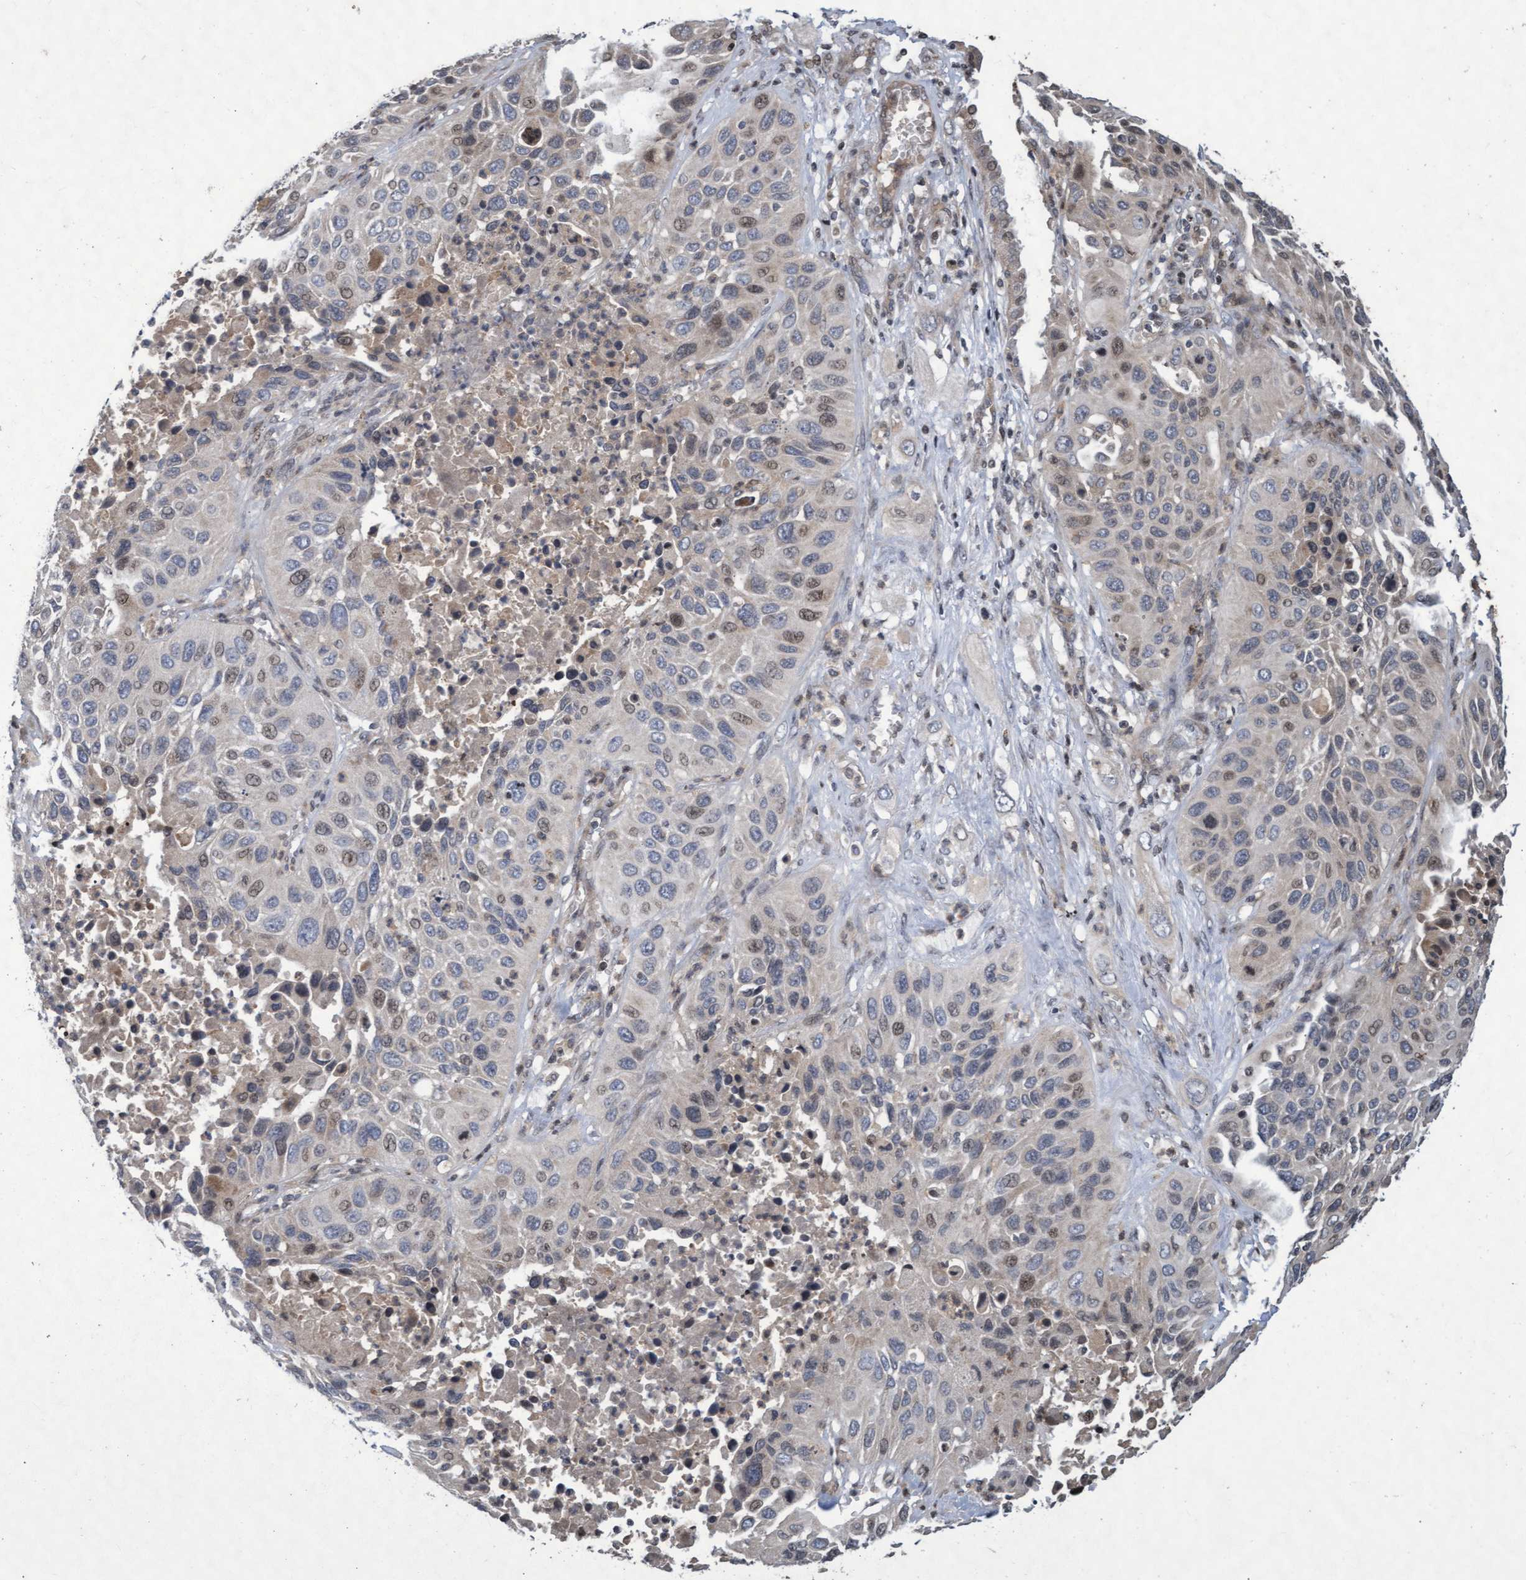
{"staining": {"intensity": "weak", "quantity": "<25%", "location": "nuclear"}, "tissue": "lung cancer", "cell_type": "Tumor cells", "image_type": "cancer", "snomed": [{"axis": "morphology", "description": "Squamous cell carcinoma, NOS"}, {"axis": "topography", "description": "Lung"}], "caption": "This is an IHC image of lung cancer. There is no positivity in tumor cells.", "gene": "KCNC2", "patient": {"sex": "female", "age": 76}}